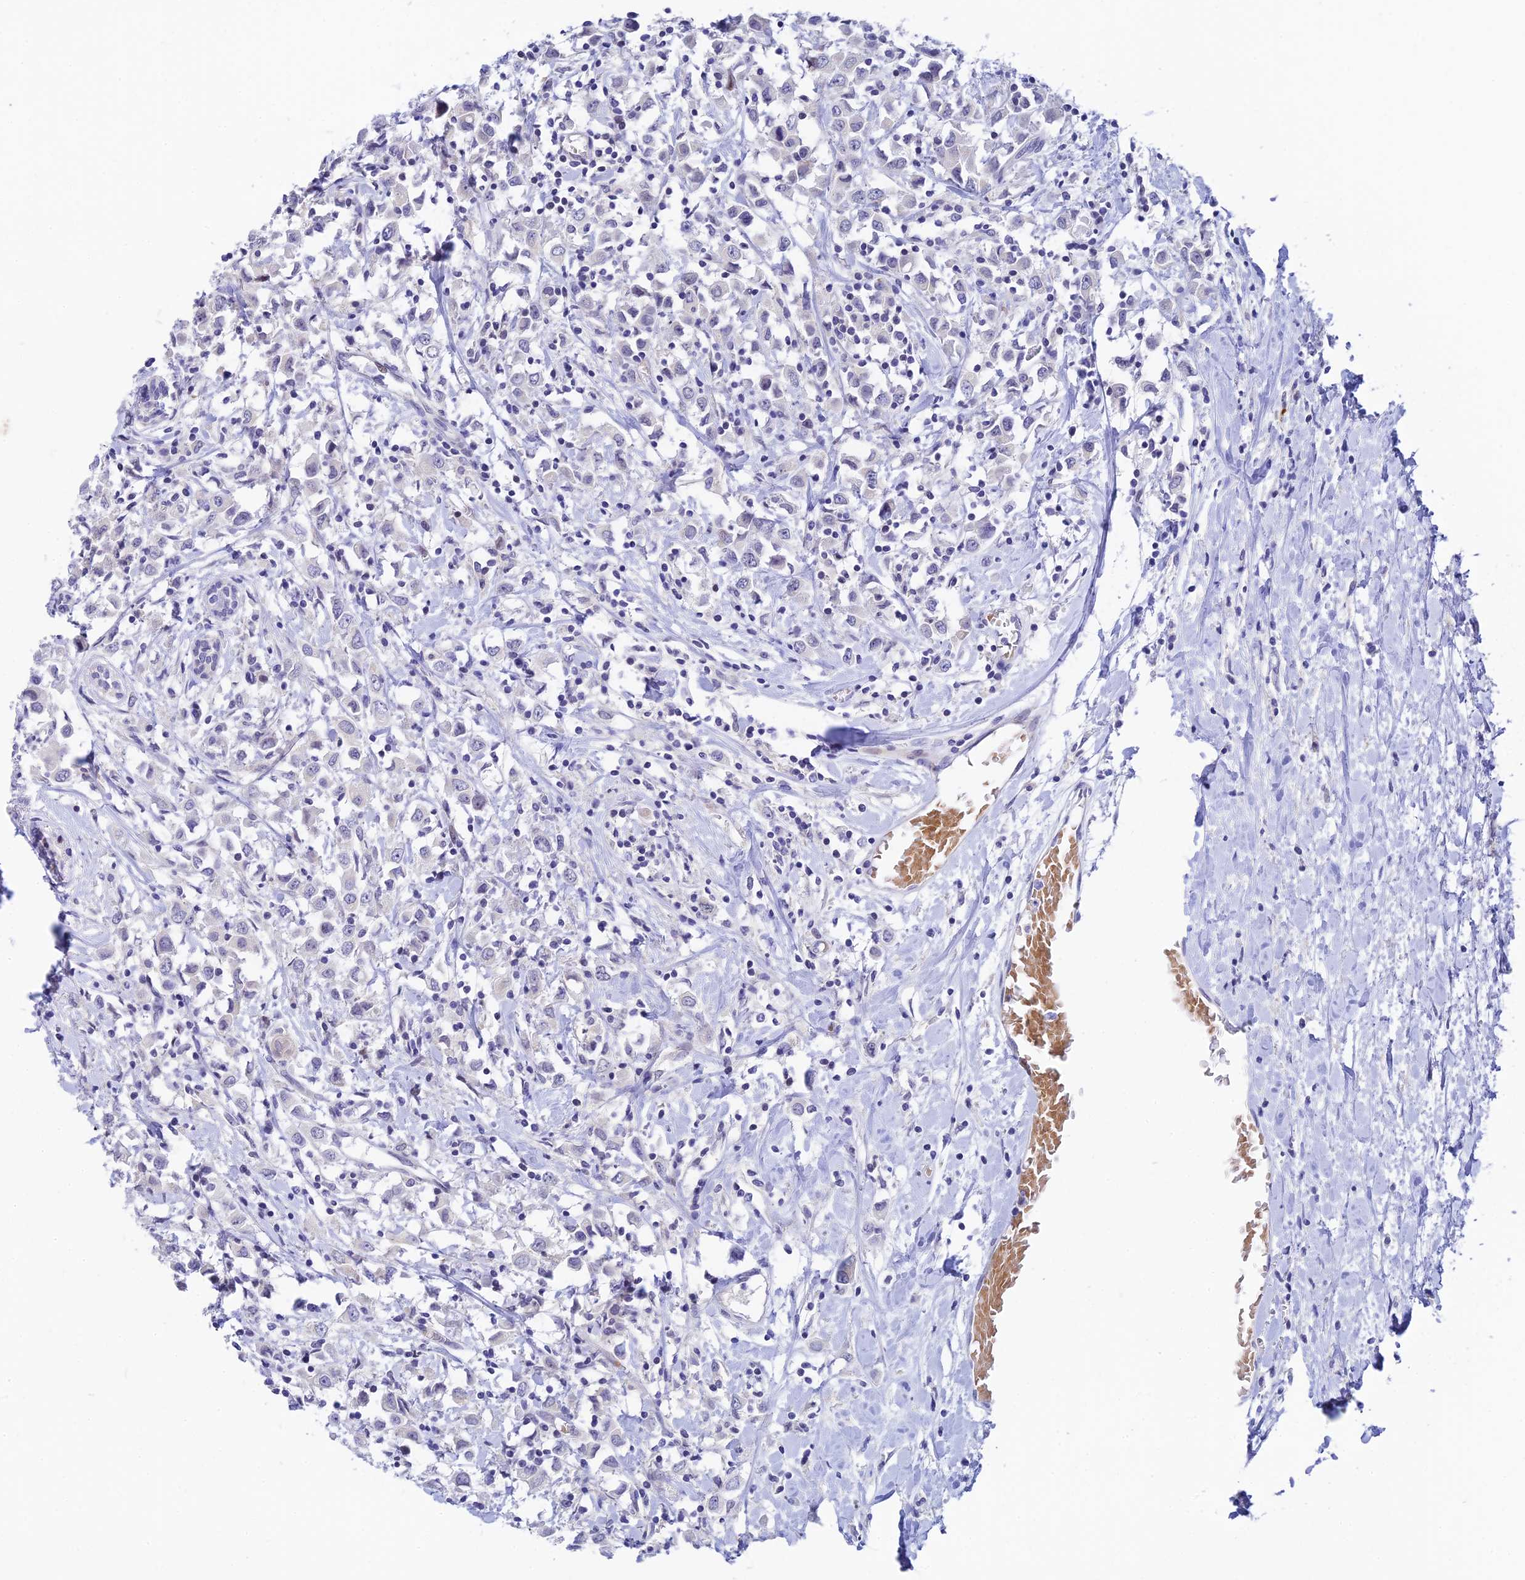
{"staining": {"intensity": "negative", "quantity": "none", "location": "none"}, "tissue": "breast cancer", "cell_type": "Tumor cells", "image_type": "cancer", "snomed": [{"axis": "morphology", "description": "Duct carcinoma"}, {"axis": "topography", "description": "Breast"}], "caption": "High magnification brightfield microscopy of breast infiltrating ductal carcinoma stained with DAB (brown) and counterstained with hematoxylin (blue): tumor cells show no significant positivity.", "gene": "RASGEF1B", "patient": {"sex": "female", "age": 61}}